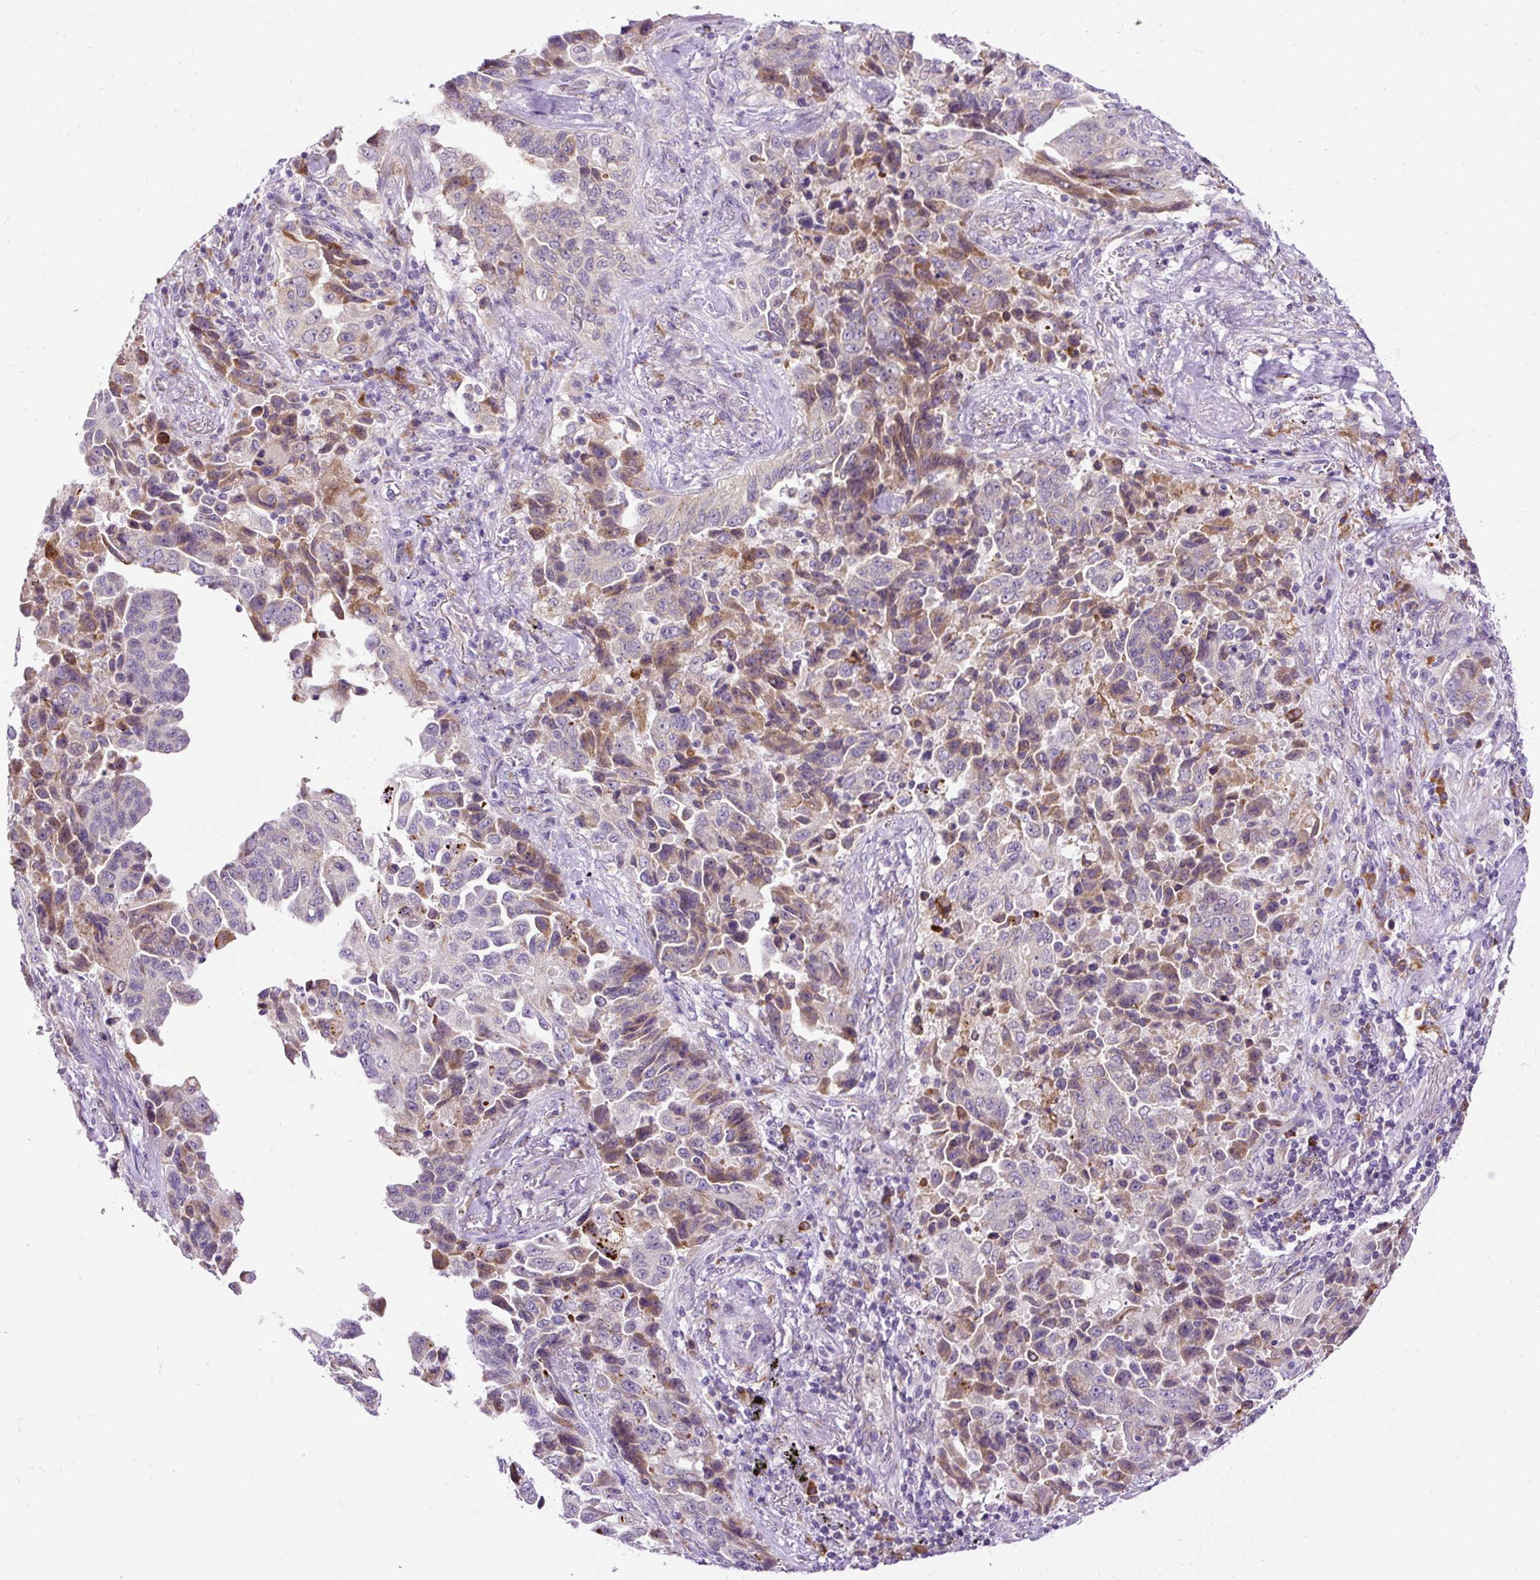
{"staining": {"intensity": "moderate", "quantity": "<25%", "location": "cytoplasmic/membranous"}, "tissue": "lung cancer", "cell_type": "Tumor cells", "image_type": "cancer", "snomed": [{"axis": "morphology", "description": "Adenocarcinoma, NOS"}, {"axis": "topography", "description": "Lung"}], "caption": "Lung adenocarcinoma stained for a protein (brown) demonstrates moderate cytoplasmic/membranous positive staining in about <25% of tumor cells.", "gene": "FMC1", "patient": {"sex": "female", "age": 51}}